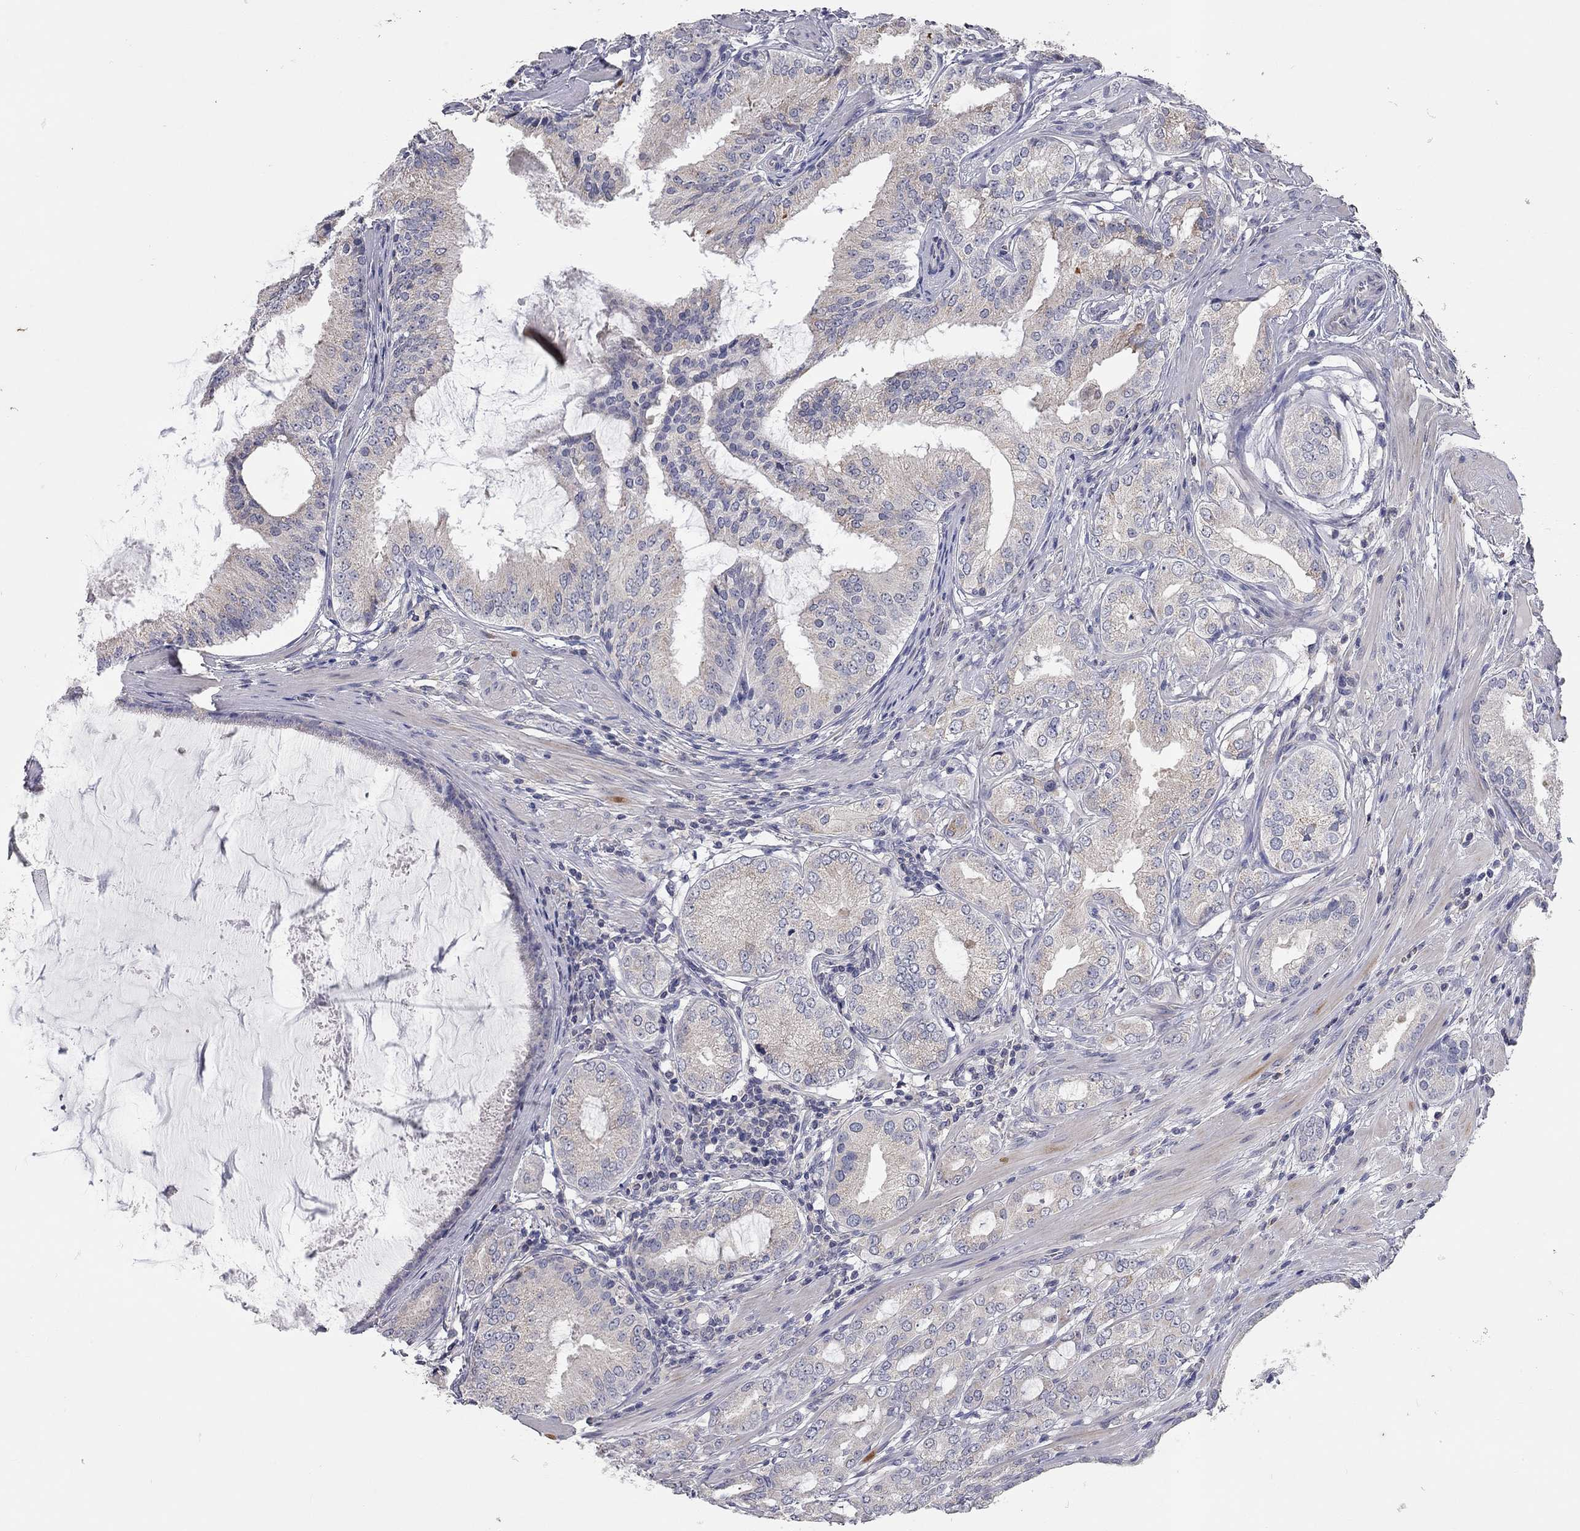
{"staining": {"intensity": "negative", "quantity": "none", "location": "none"}, "tissue": "prostate cancer", "cell_type": "Tumor cells", "image_type": "cancer", "snomed": [{"axis": "morphology", "description": "Adenocarcinoma, High grade"}, {"axis": "topography", "description": "Prostate and seminal vesicle, NOS"}], "caption": "IHC photomicrograph of human prostate cancer stained for a protein (brown), which displays no staining in tumor cells.", "gene": "XAGE2", "patient": {"sex": "male", "age": 62}}